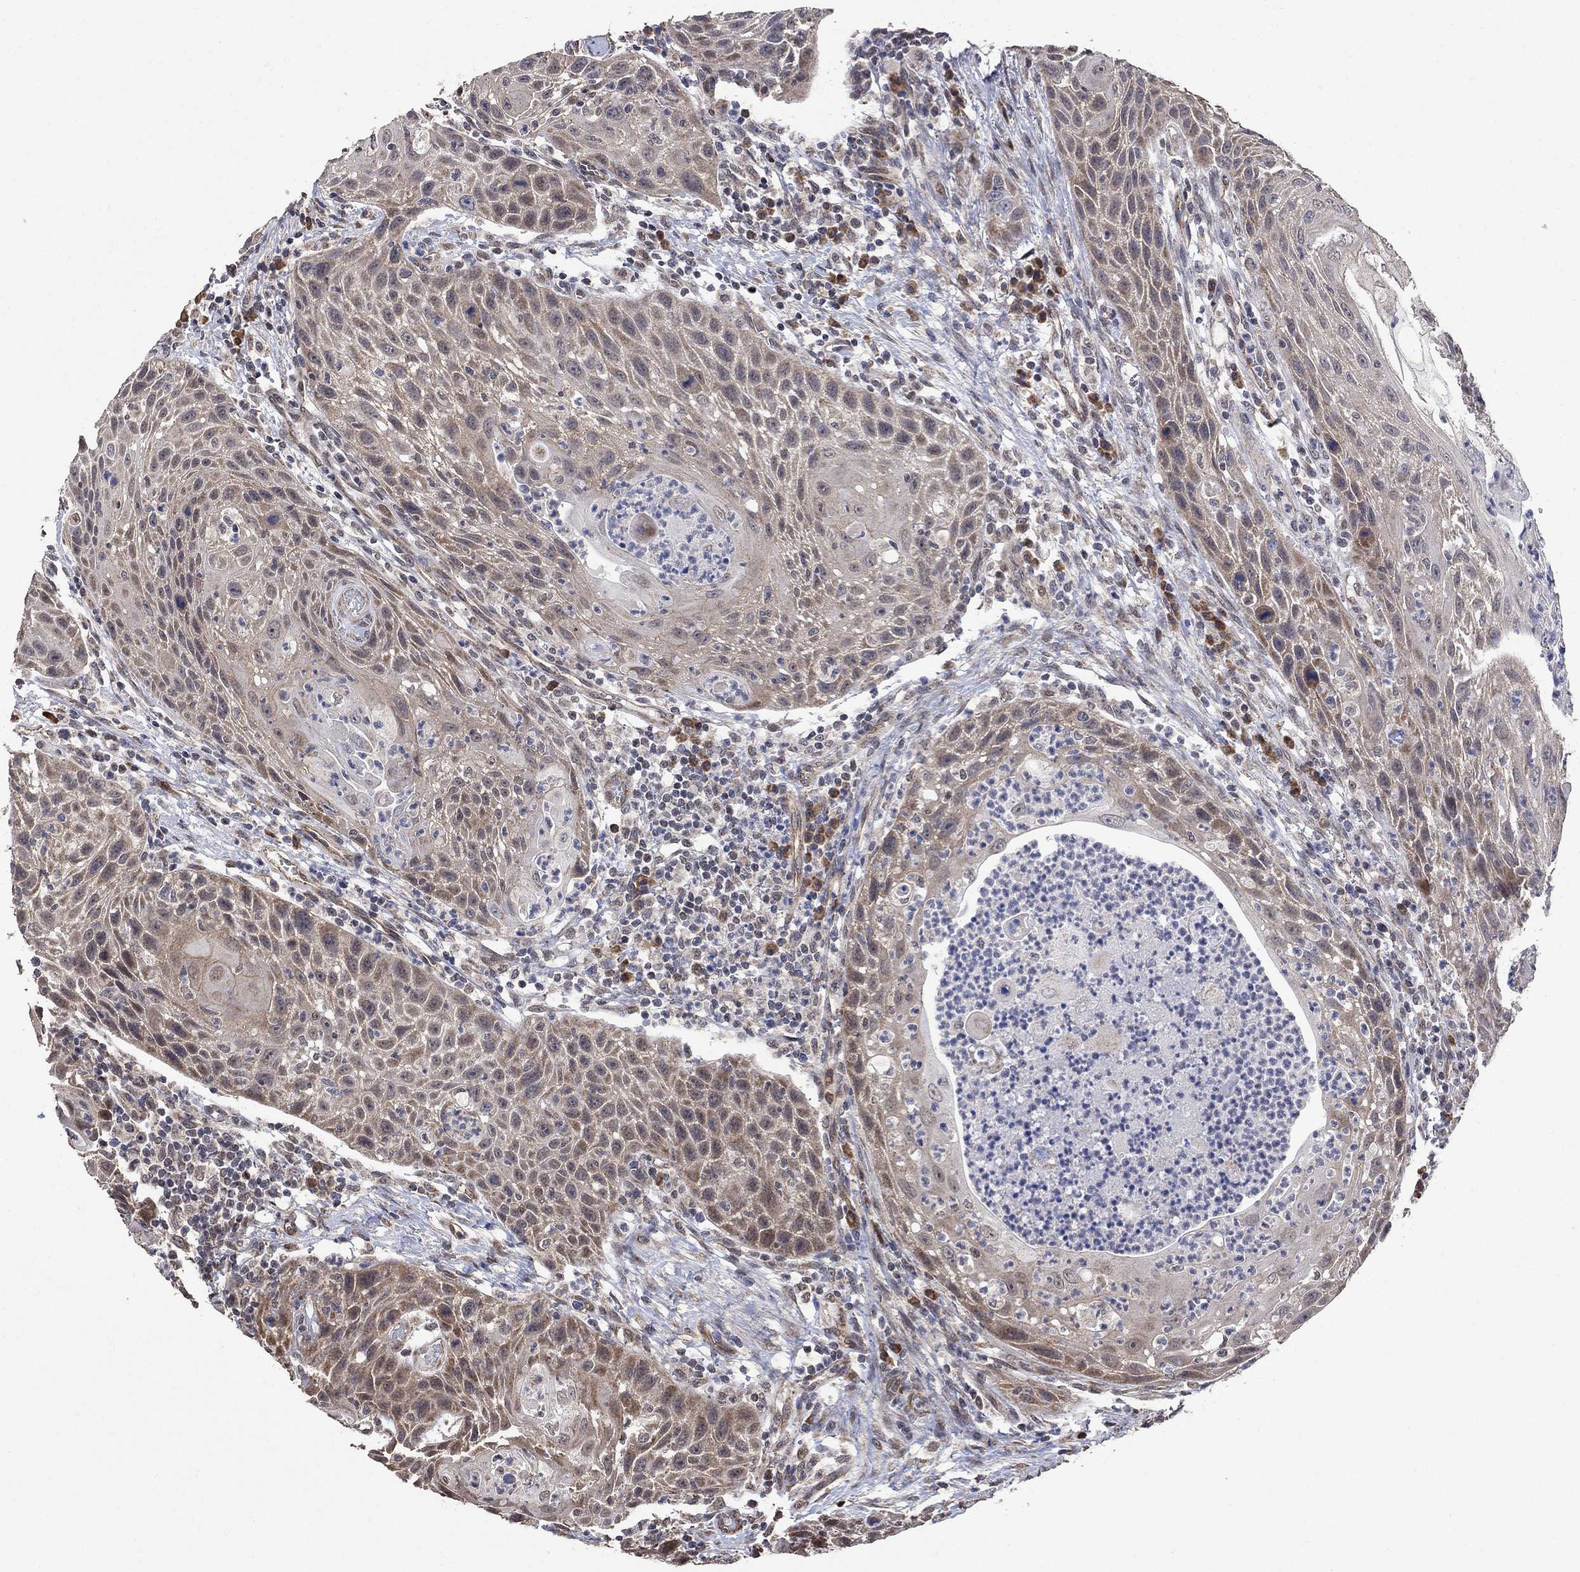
{"staining": {"intensity": "weak", "quantity": "25%-75%", "location": "cytoplasmic/membranous,nuclear"}, "tissue": "head and neck cancer", "cell_type": "Tumor cells", "image_type": "cancer", "snomed": [{"axis": "morphology", "description": "Squamous cell carcinoma, NOS"}, {"axis": "topography", "description": "Head-Neck"}], "caption": "A micrograph of human head and neck cancer stained for a protein displays weak cytoplasmic/membranous and nuclear brown staining in tumor cells.", "gene": "ANKRA2", "patient": {"sex": "male", "age": 69}}